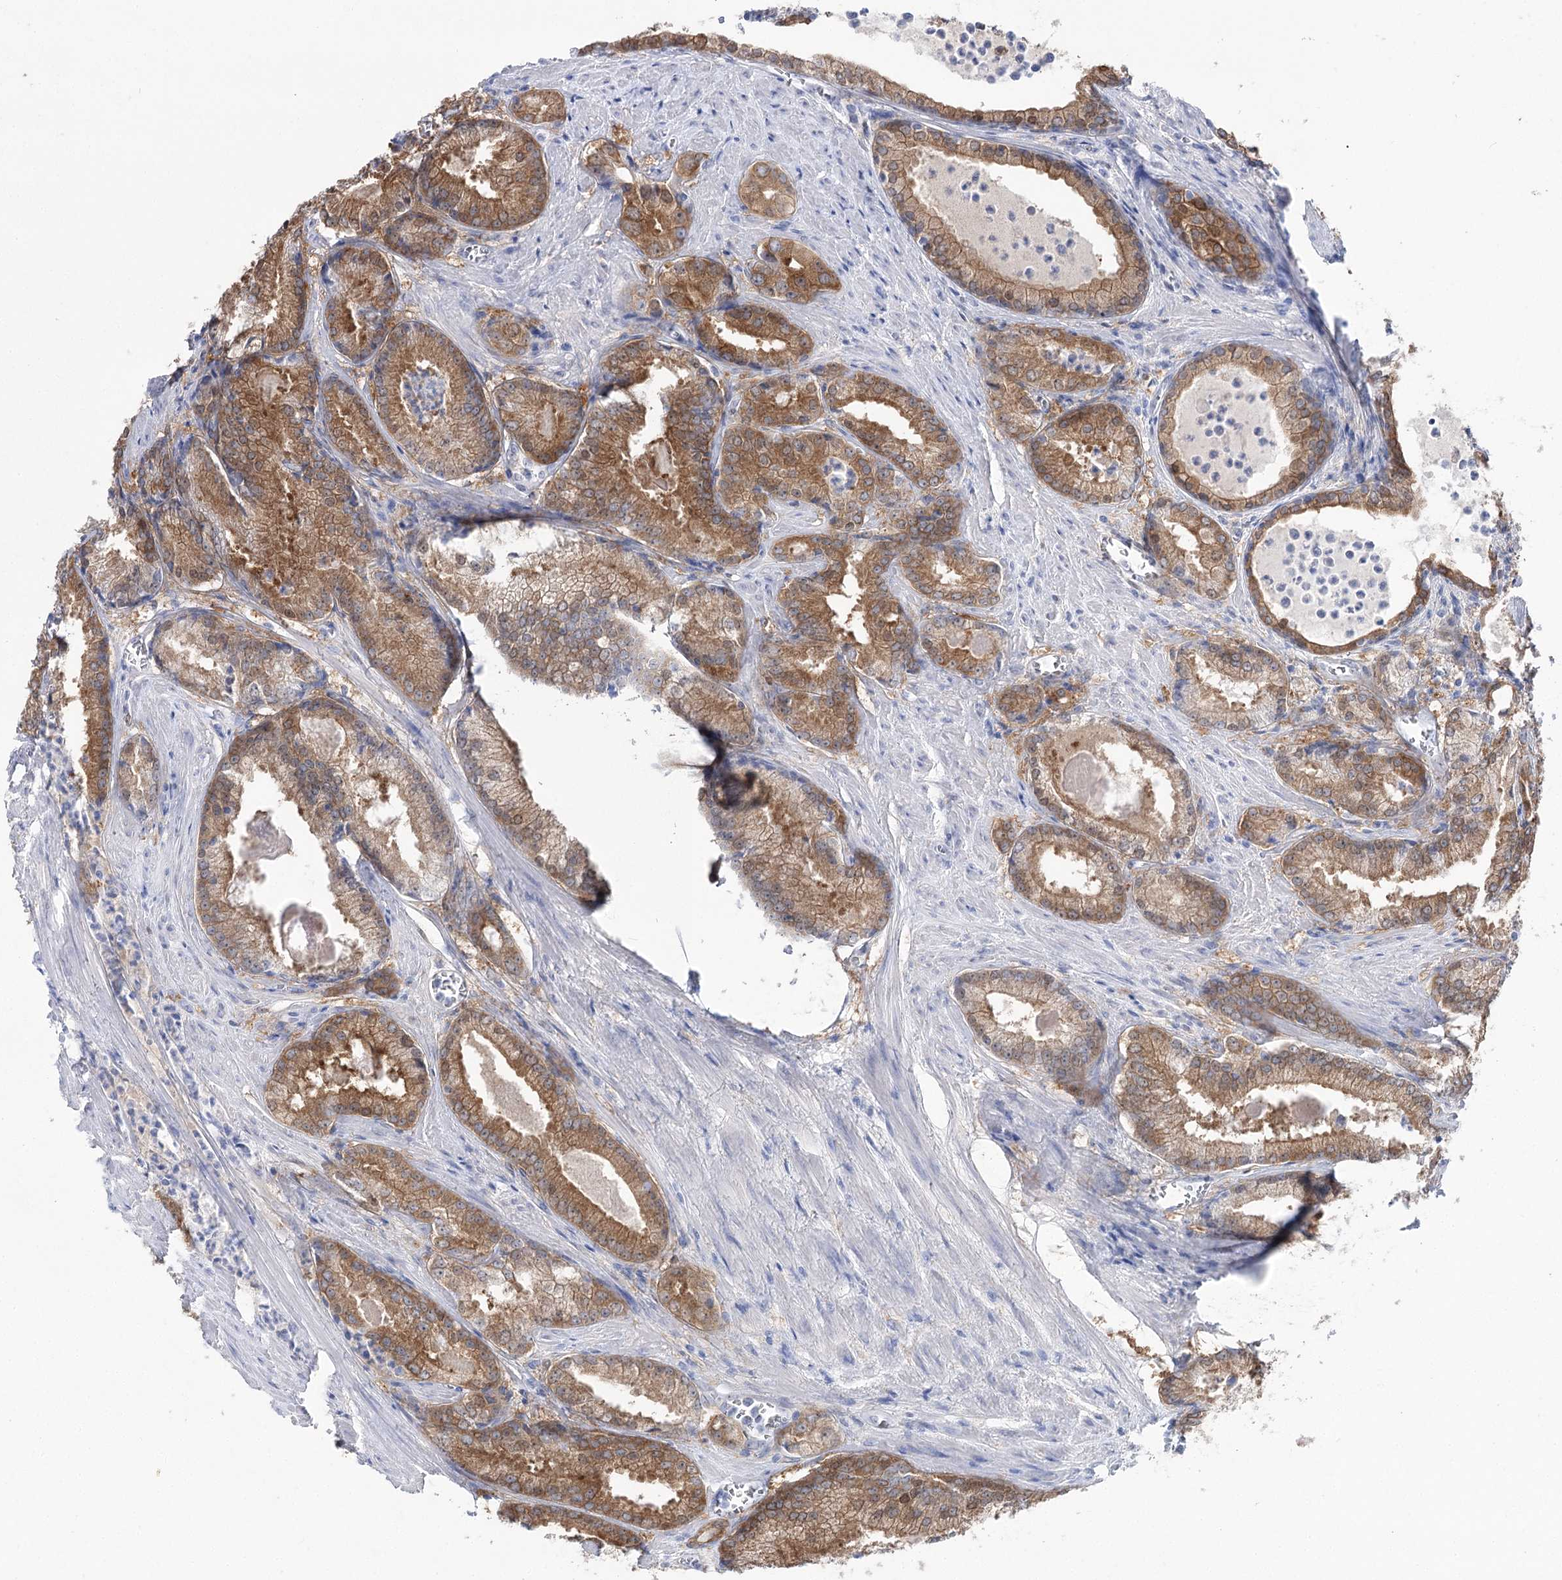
{"staining": {"intensity": "moderate", "quantity": ">75%", "location": "cytoplasmic/membranous"}, "tissue": "prostate cancer", "cell_type": "Tumor cells", "image_type": "cancer", "snomed": [{"axis": "morphology", "description": "Adenocarcinoma, Low grade"}, {"axis": "topography", "description": "Prostate"}], "caption": "A medium amount of moderate cytoplasmic/membranous expression is present in about >75% of tumor cells in adenocarcinoma (low-grade) (prostate) tissue.", "gene": "UGDH", "patient": {"sex": "male", "age": 54}}